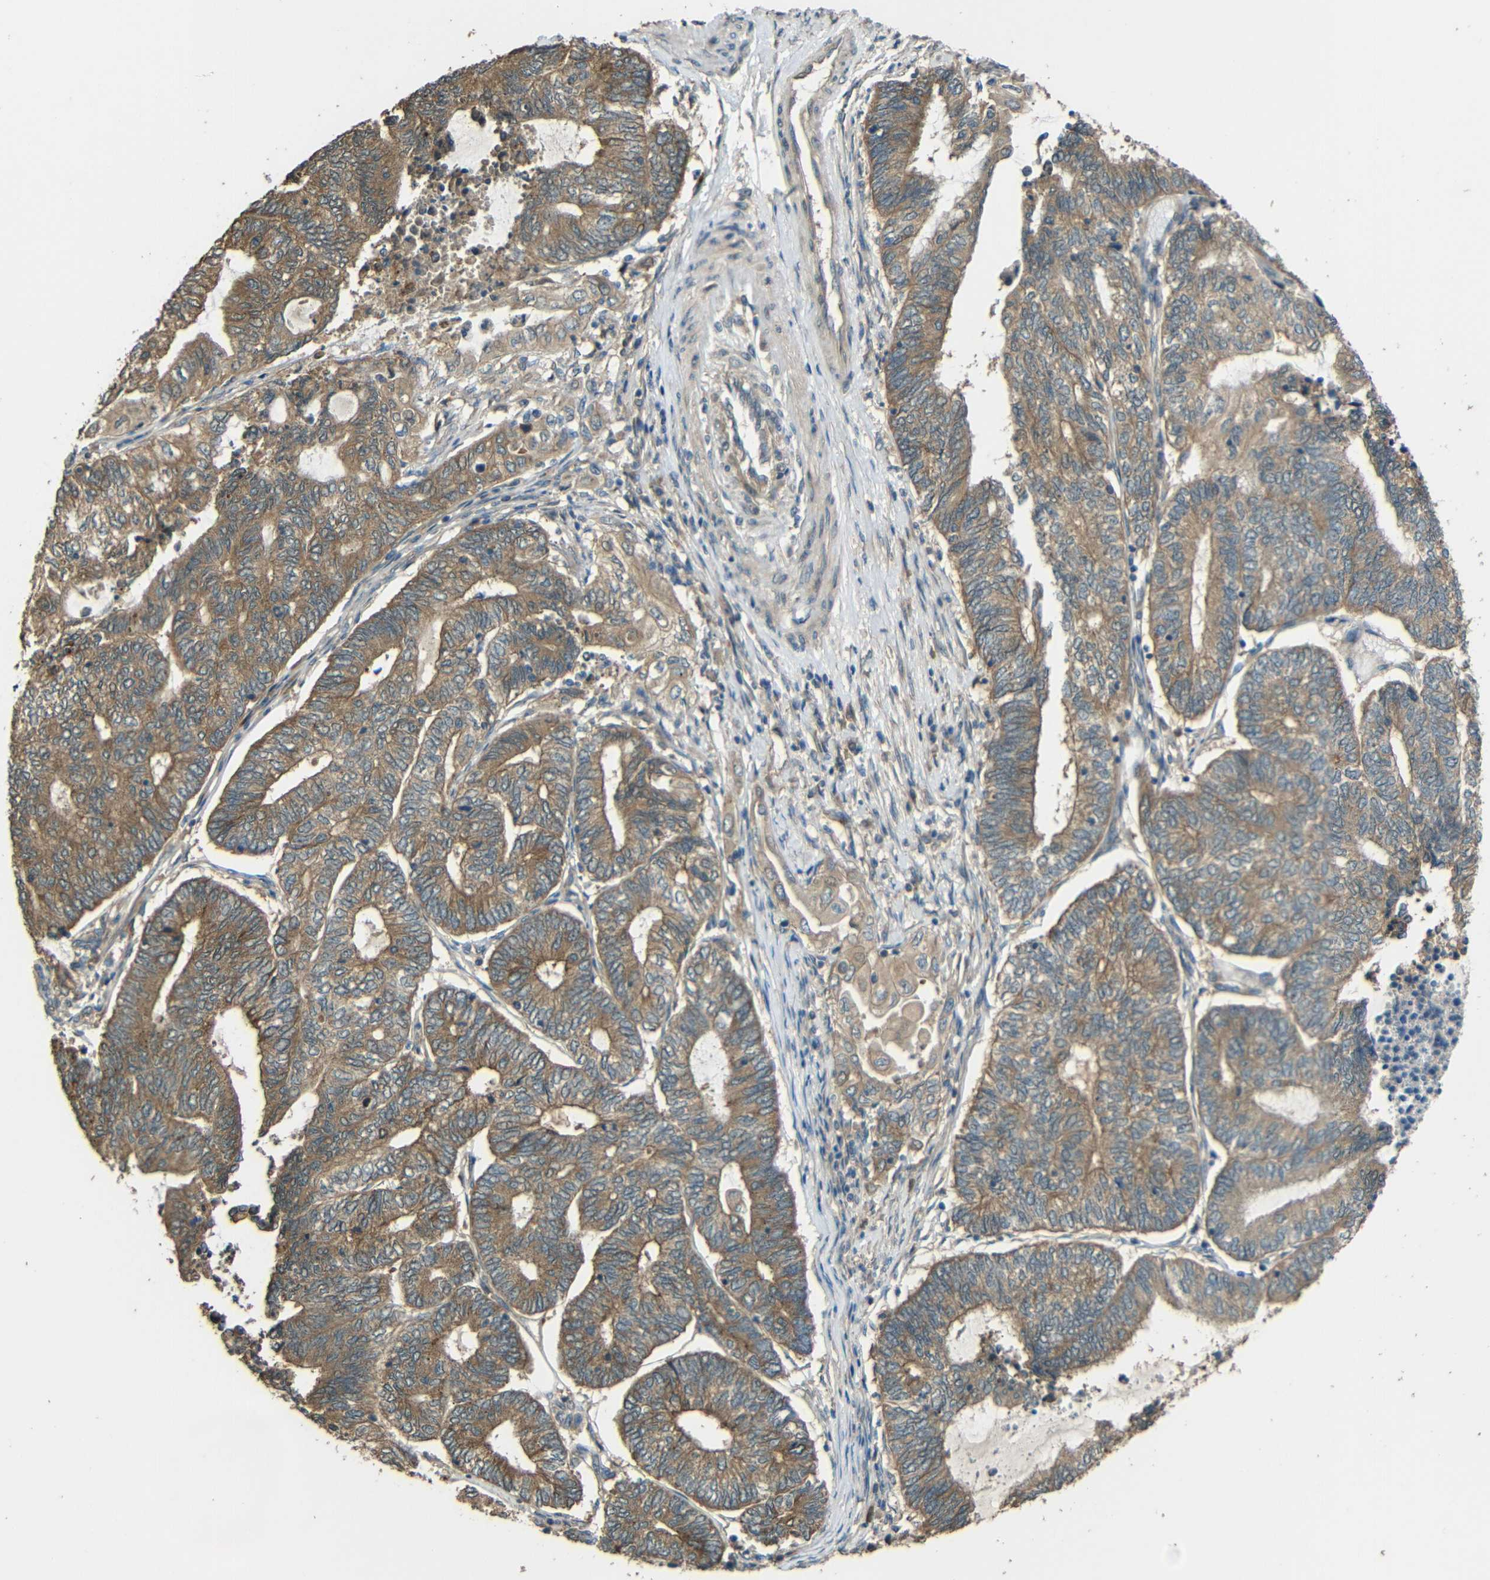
{"staining": {"intensity": "moderate", "quantity": ">75%", "location": "cytoplasmic/membranous"}, "tissue": "endometrial cancer", "cell_type": "Tumor cells", "image_type": "cancer", "snomed": [{"axis": "morphology", "description": "Adenocarcinoma, NOS"}, {"axis": "topography", "description": "Uterus"}, {"axis": "topography", "description": "Endometrium"}], "caption": "Immunohistochemical staining of endometrial cancer (adenocarcinoma) displays medium levels of moderate cytoplasmic/membranous positivity in about >75% of tumor cells.", "gene": "ACACA", "patient": {"sex": "female", "age": 70}}